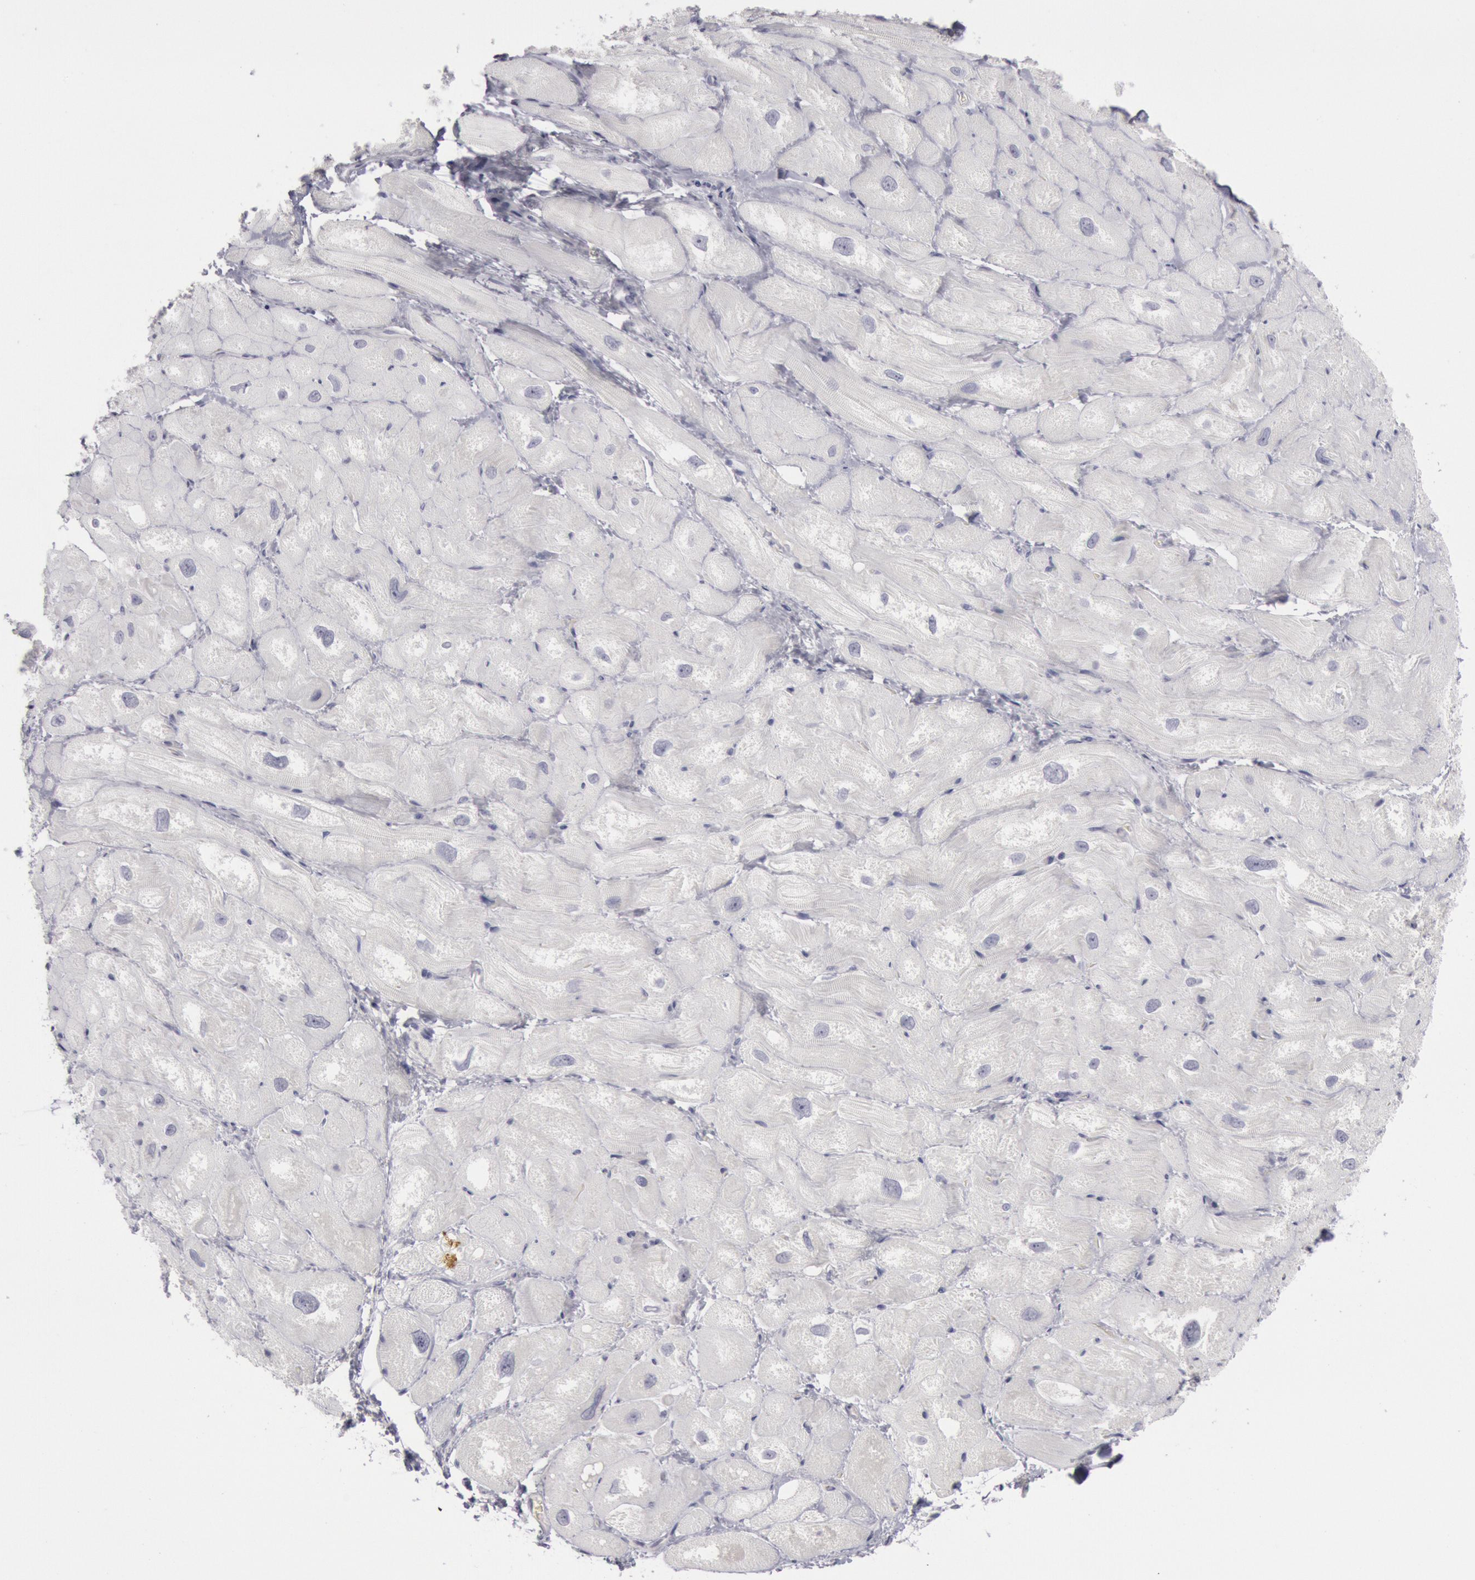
{"staining": {"intensity": "negative", "quantity": "none", "location": "none"}, "tissue": "heart muscle", "cell_type": "Cardiomyocytes", "image_type": "normal", "snomed": [{"axis": "morphology", "description": "Normal tissue, NOS"}, {"axis": "topography", "description": "Heart"}], "caption": "This image is of benign heart muscle stained with IHC to label a protein in brown with the nuclei are counter-stained blue. There is no positivity in cardiomyocytes.", "gene": "KRT16", "patient": {"sex": "male", "age": 49}}